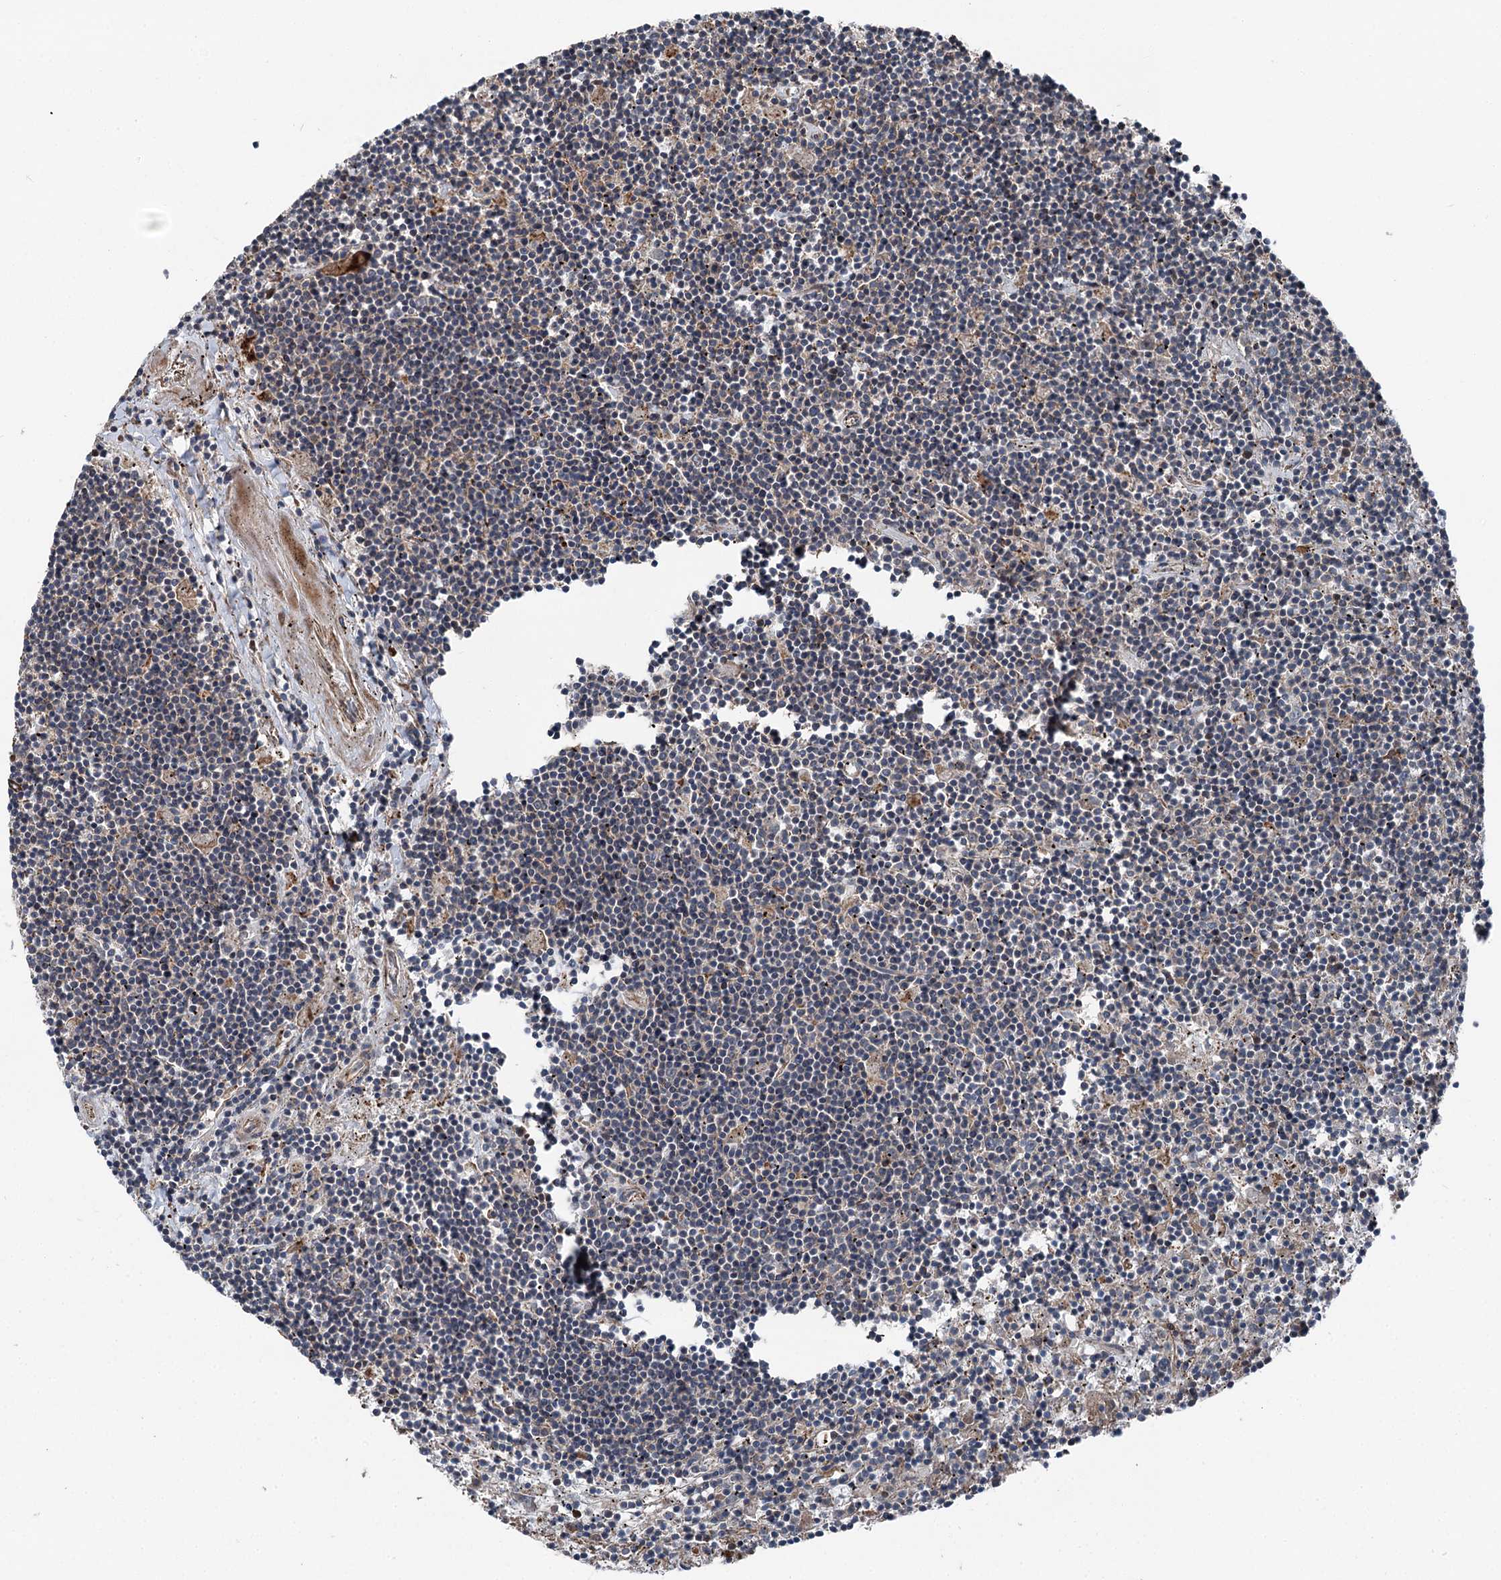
{"staining": {"intensity": "negative", "quantity": "none", "location": "none"}, "tissue": "lymphoma", "cell_type": "Tumor cells", "image_type": "cancer", "snomed": [{"axis": "morphology", "description": "Malignant lymphoma, non-Hodgkin's type, Low grade"}, {"axis": "topography", "description": "Spleen"}], "caption": "Tumor cells show no significant staining in malignant lymphoma, non-Hodgkin's type (low-grade).", "gene": "POLR1D", "patient": {"sex": "male", "age": 76}}